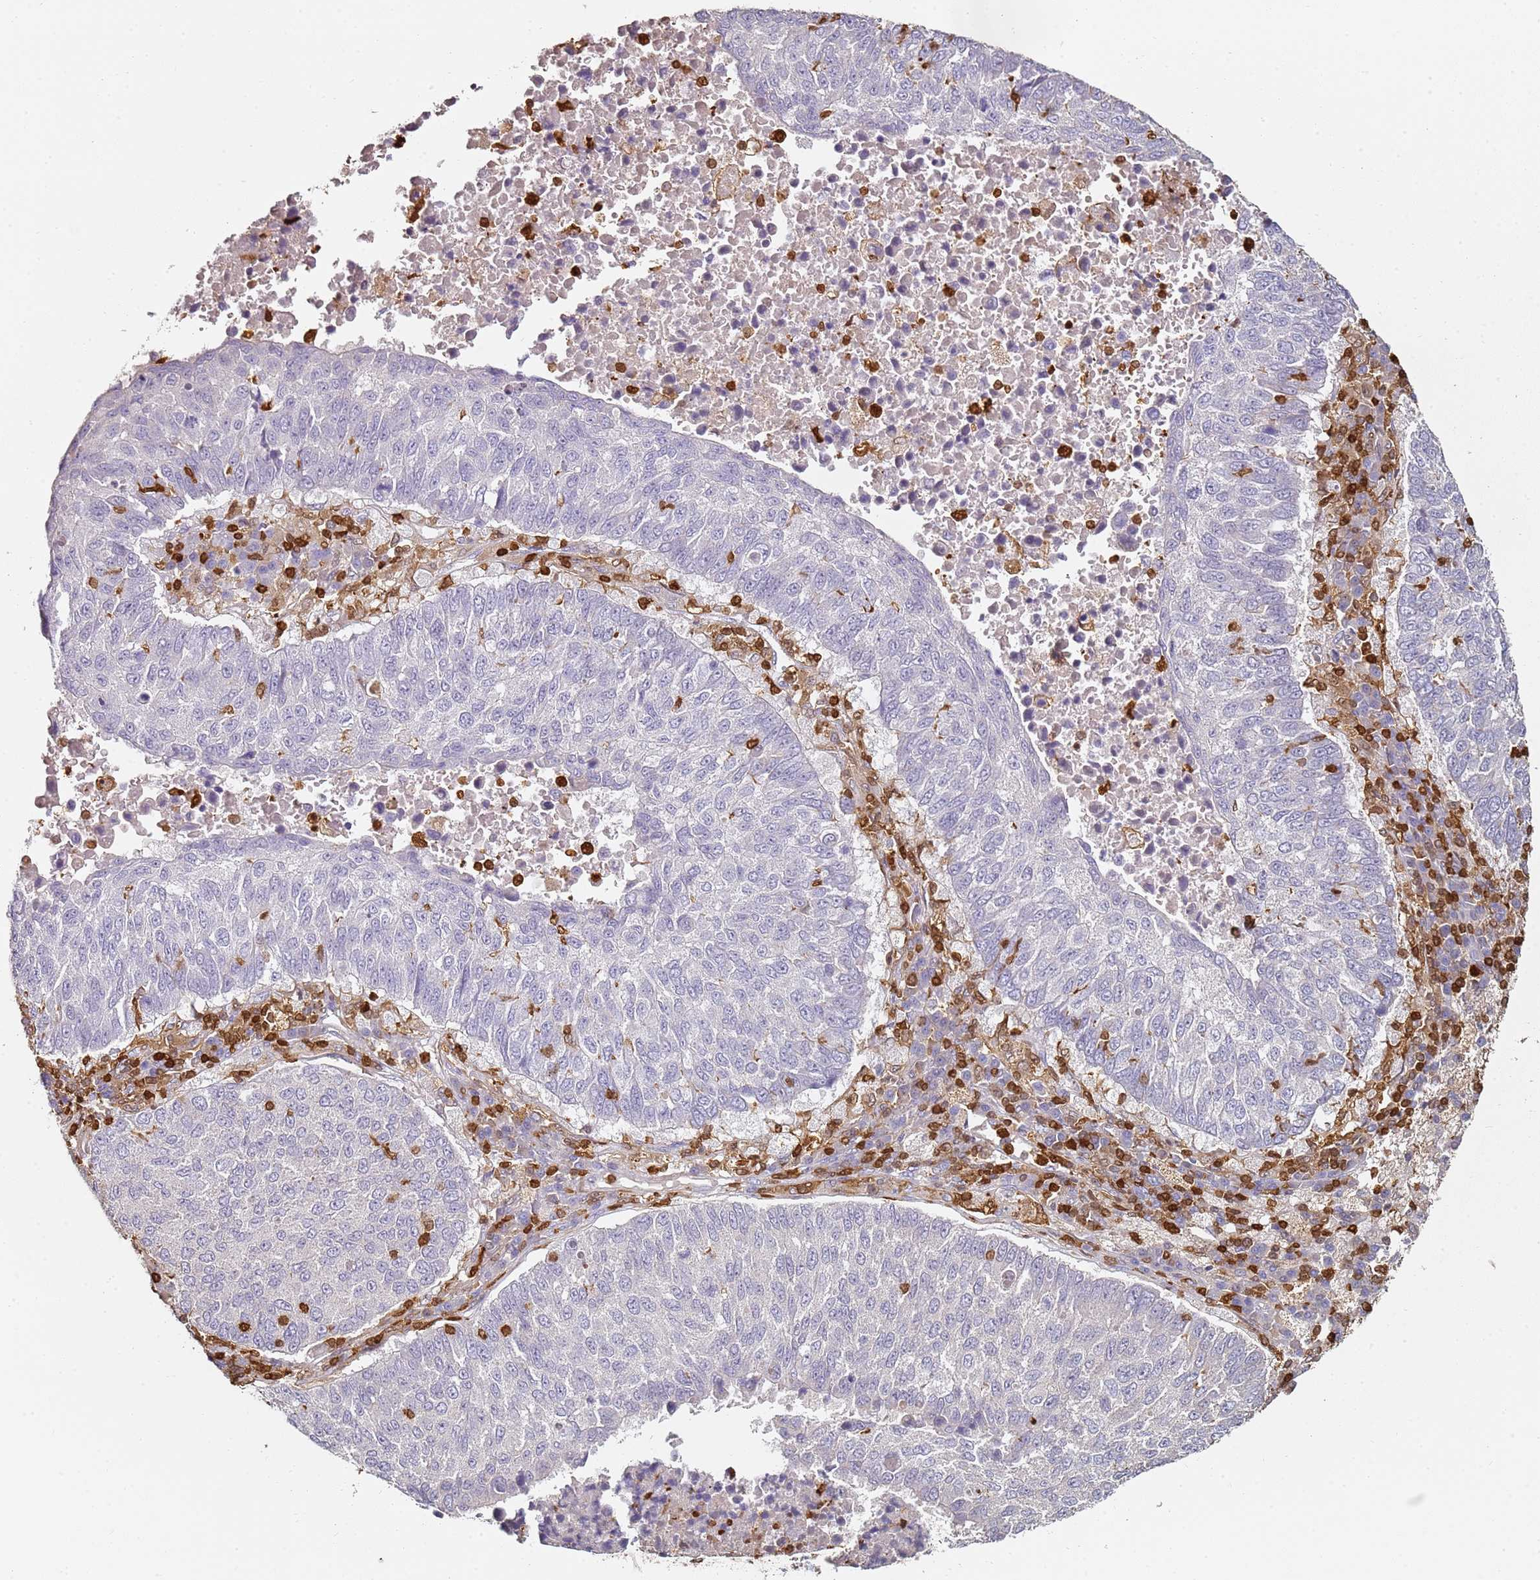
{"staining": {"intensity": "negative", "quantity": "none", "location": "none"}, "tissue": "lung cancer", "cell_type": "Tumor cells", "image_type": "cancer", "snomed": [{"axis": "morphology", "description": "Squamous cell carcinoma, NOS"}, {"axis": "topography", "description": "Lung"}], "caption": "Tumor cells show no significant protein expression in lung squamous cell carcinoma. The staining was performed using DAB to visualize the protein expression in brown, while the nuclei were stained in blue with hematoxylin (Magnification: 20x).", "gene": "S100A4", "patient": {"sex": "male", "age": 73}}